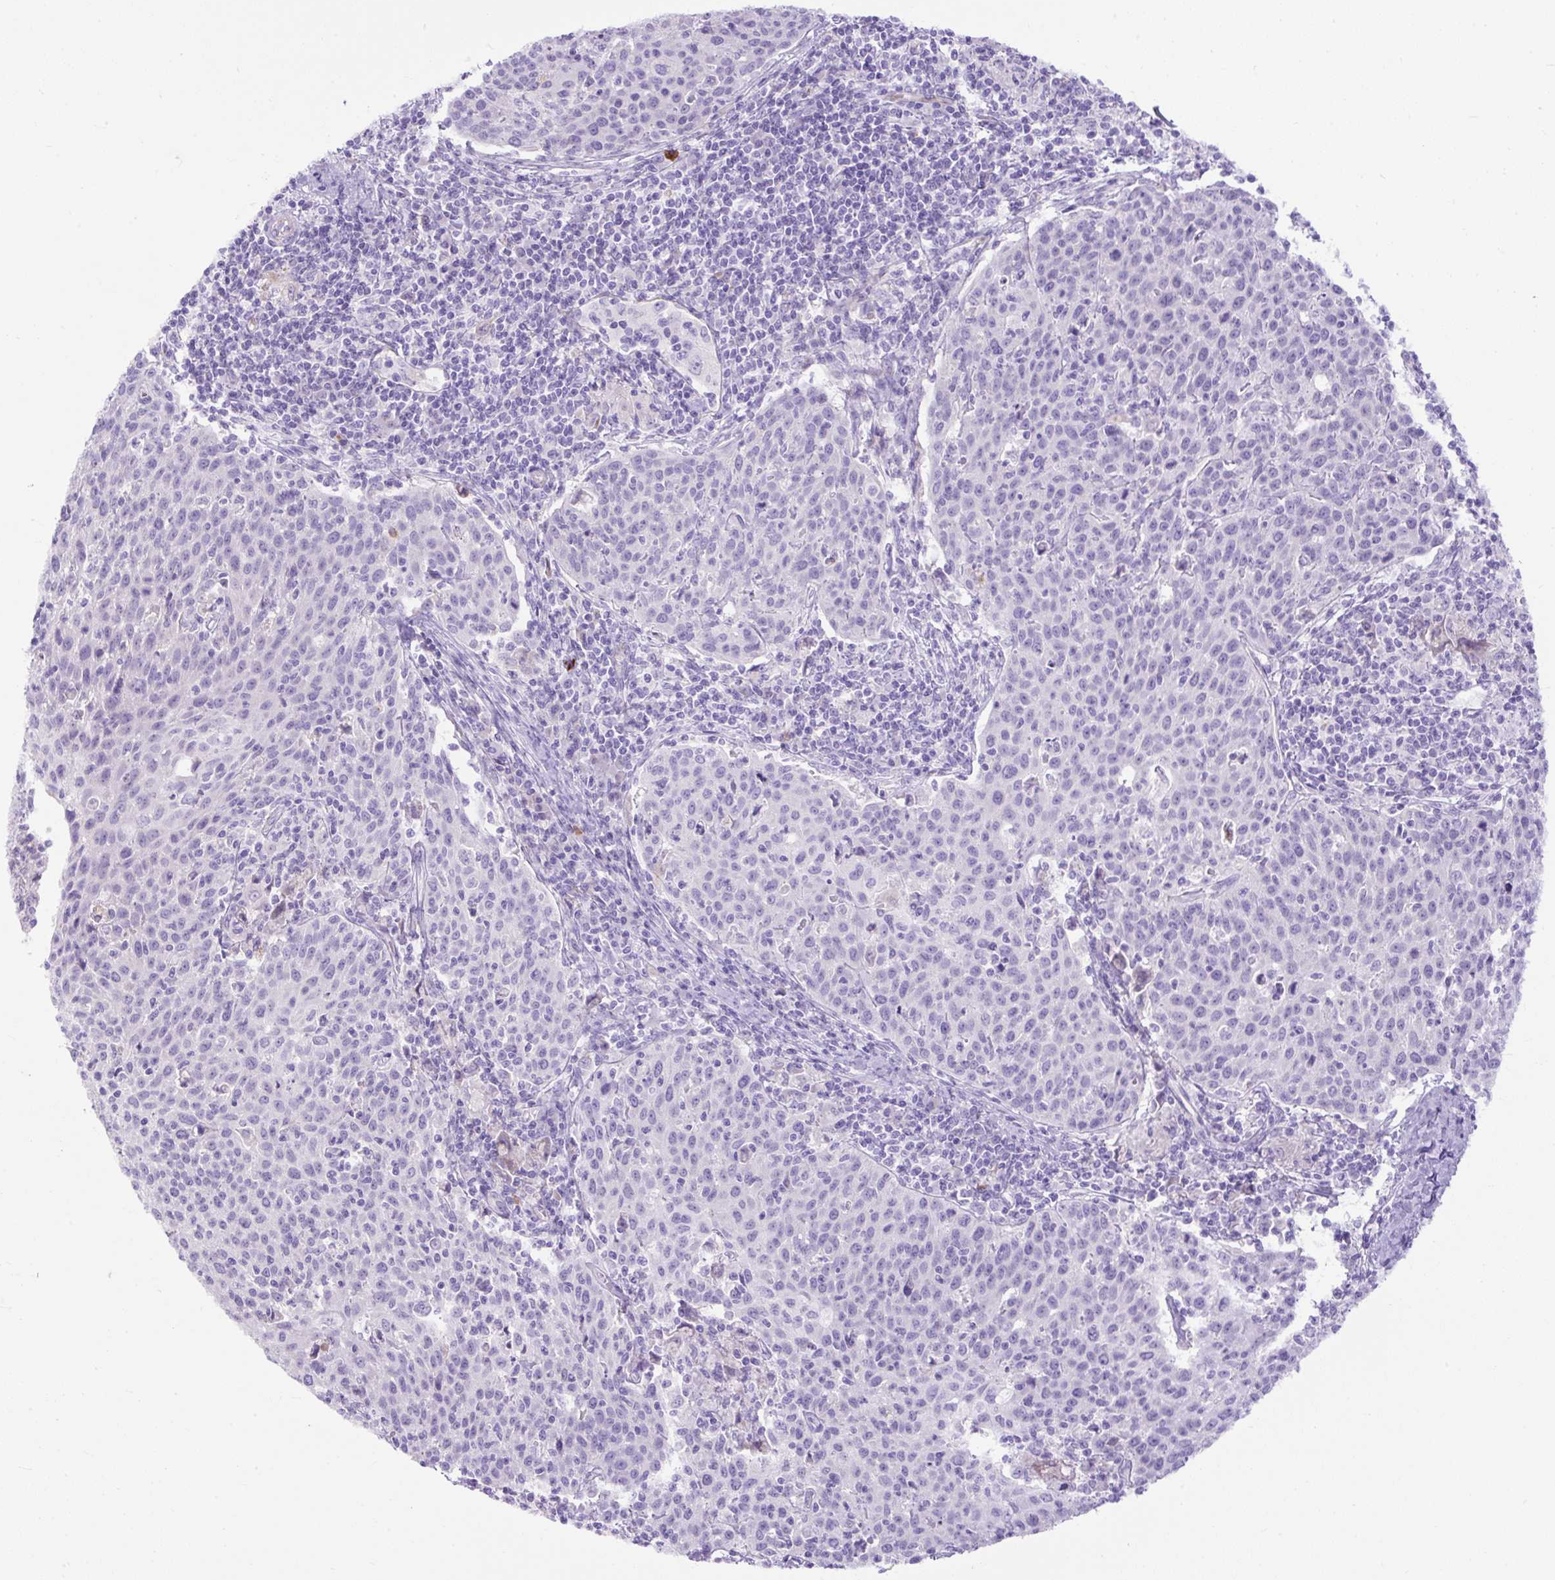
{"staining": {"intensity": "negative", "quantity": "none", "location": "none"}, "tissue": "cervical cancer", "cell_type": "Tumor cells", "image_type": "cancer", "snomed": [{"axis": "morphology", "description": "Squamous cell carcinoma, NOS"}, {"axis": "topography", "description": "Cervix"}], "caption": "IHC image of neoplastic tissue: human cervical cancer stained with DAB (3,3'-diaminobenzidine) exhibits no significant protein positivity in tumor cells.", "gene": "SPTBN5", "patient": {"sex": "female", "age": 38}}